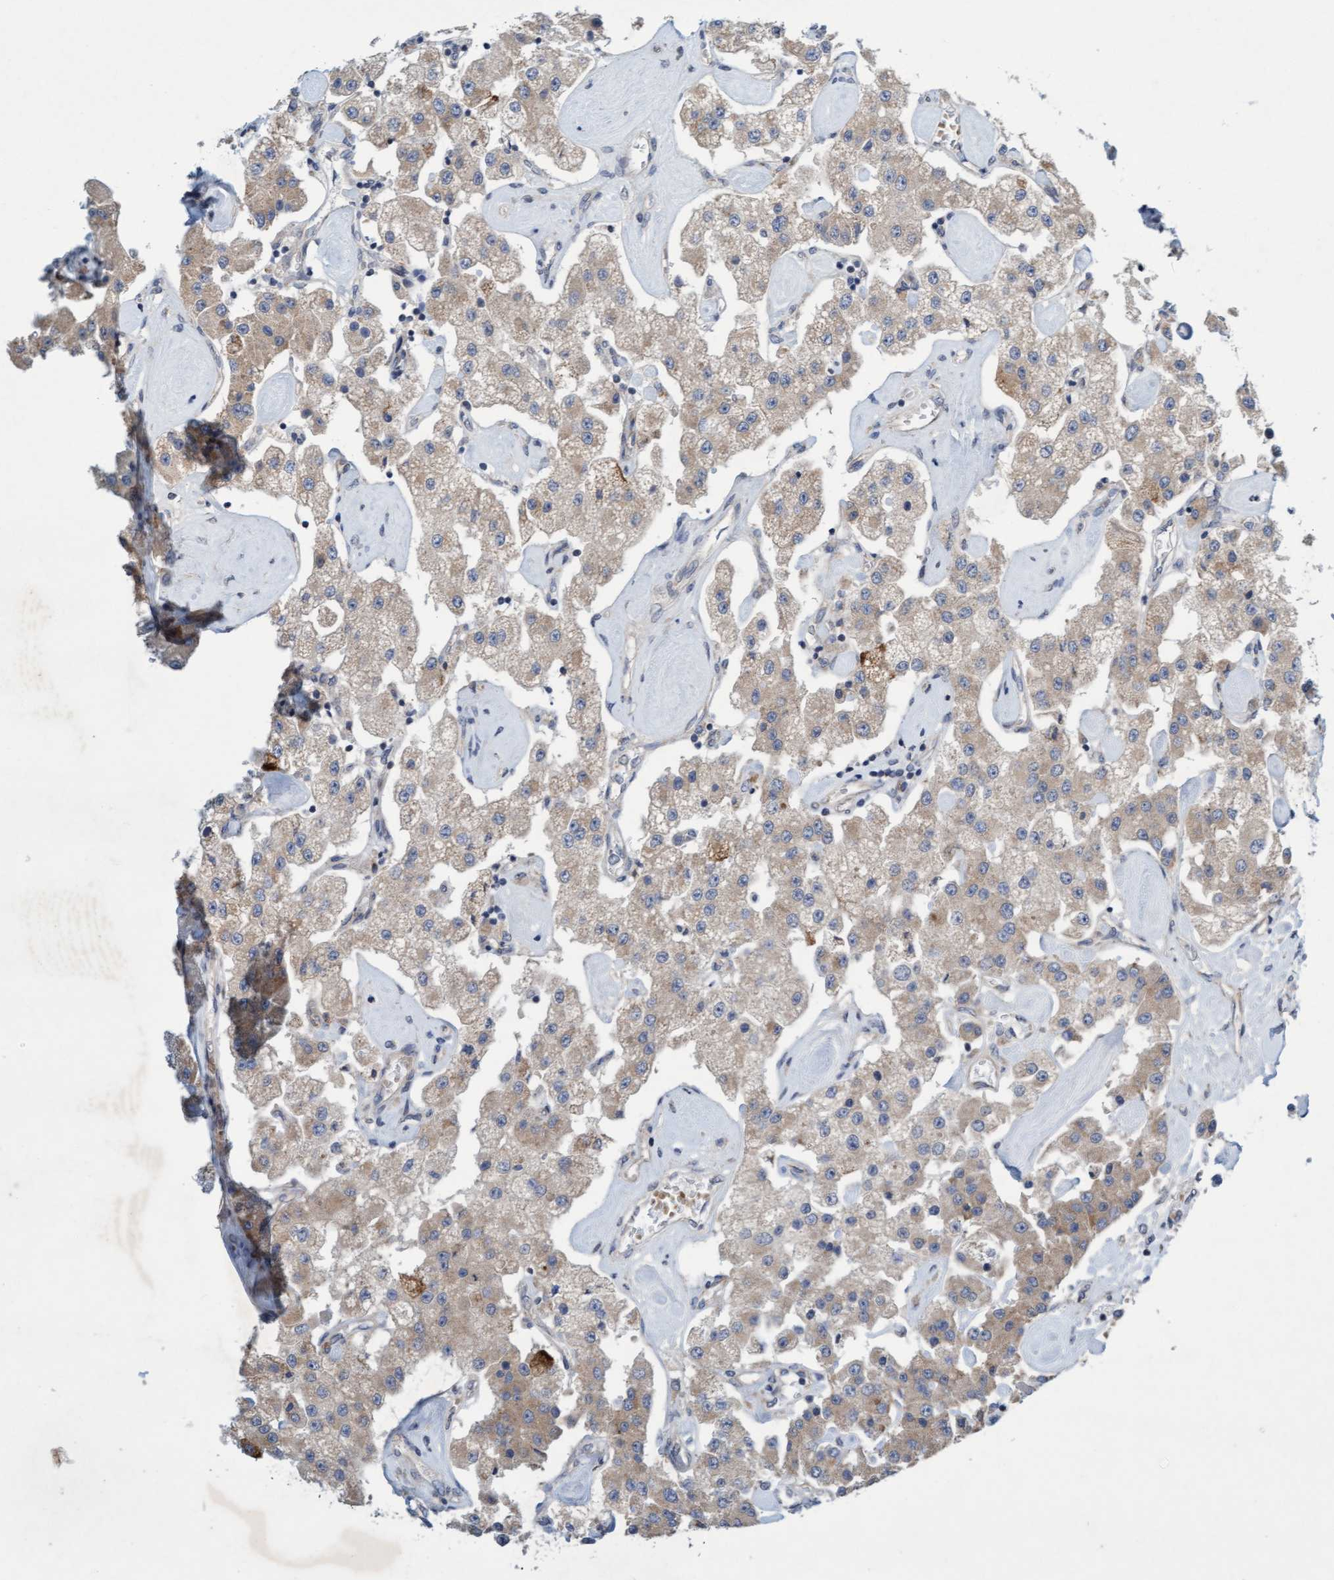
{"staining": {"intensity": "weak", "quantity": ">75%", "location": "cytoplasmic/membranous"}, "tissue": "carcinoid", "cell_type": "Tumor cells", "image_type": "cancer", "snomed": [{"axis": "morphology", "description": "Carcinoid, malignant, NOS"}, {"axis": "topography", "description": "Pancreas"}], "caption": "Tumor cells demonstrate low levels of weak cytoplasmic/membranous staining in approximately >75% of cells in malignant carcinoid. (Stains: DAB (3,3'-diaminobenzidine) in brown, nuclei in blue, Microscopy: brightfield microscopy at high magnification).", "gene": "DDHD2", "patient": {"sex": "male", "age": 41}}